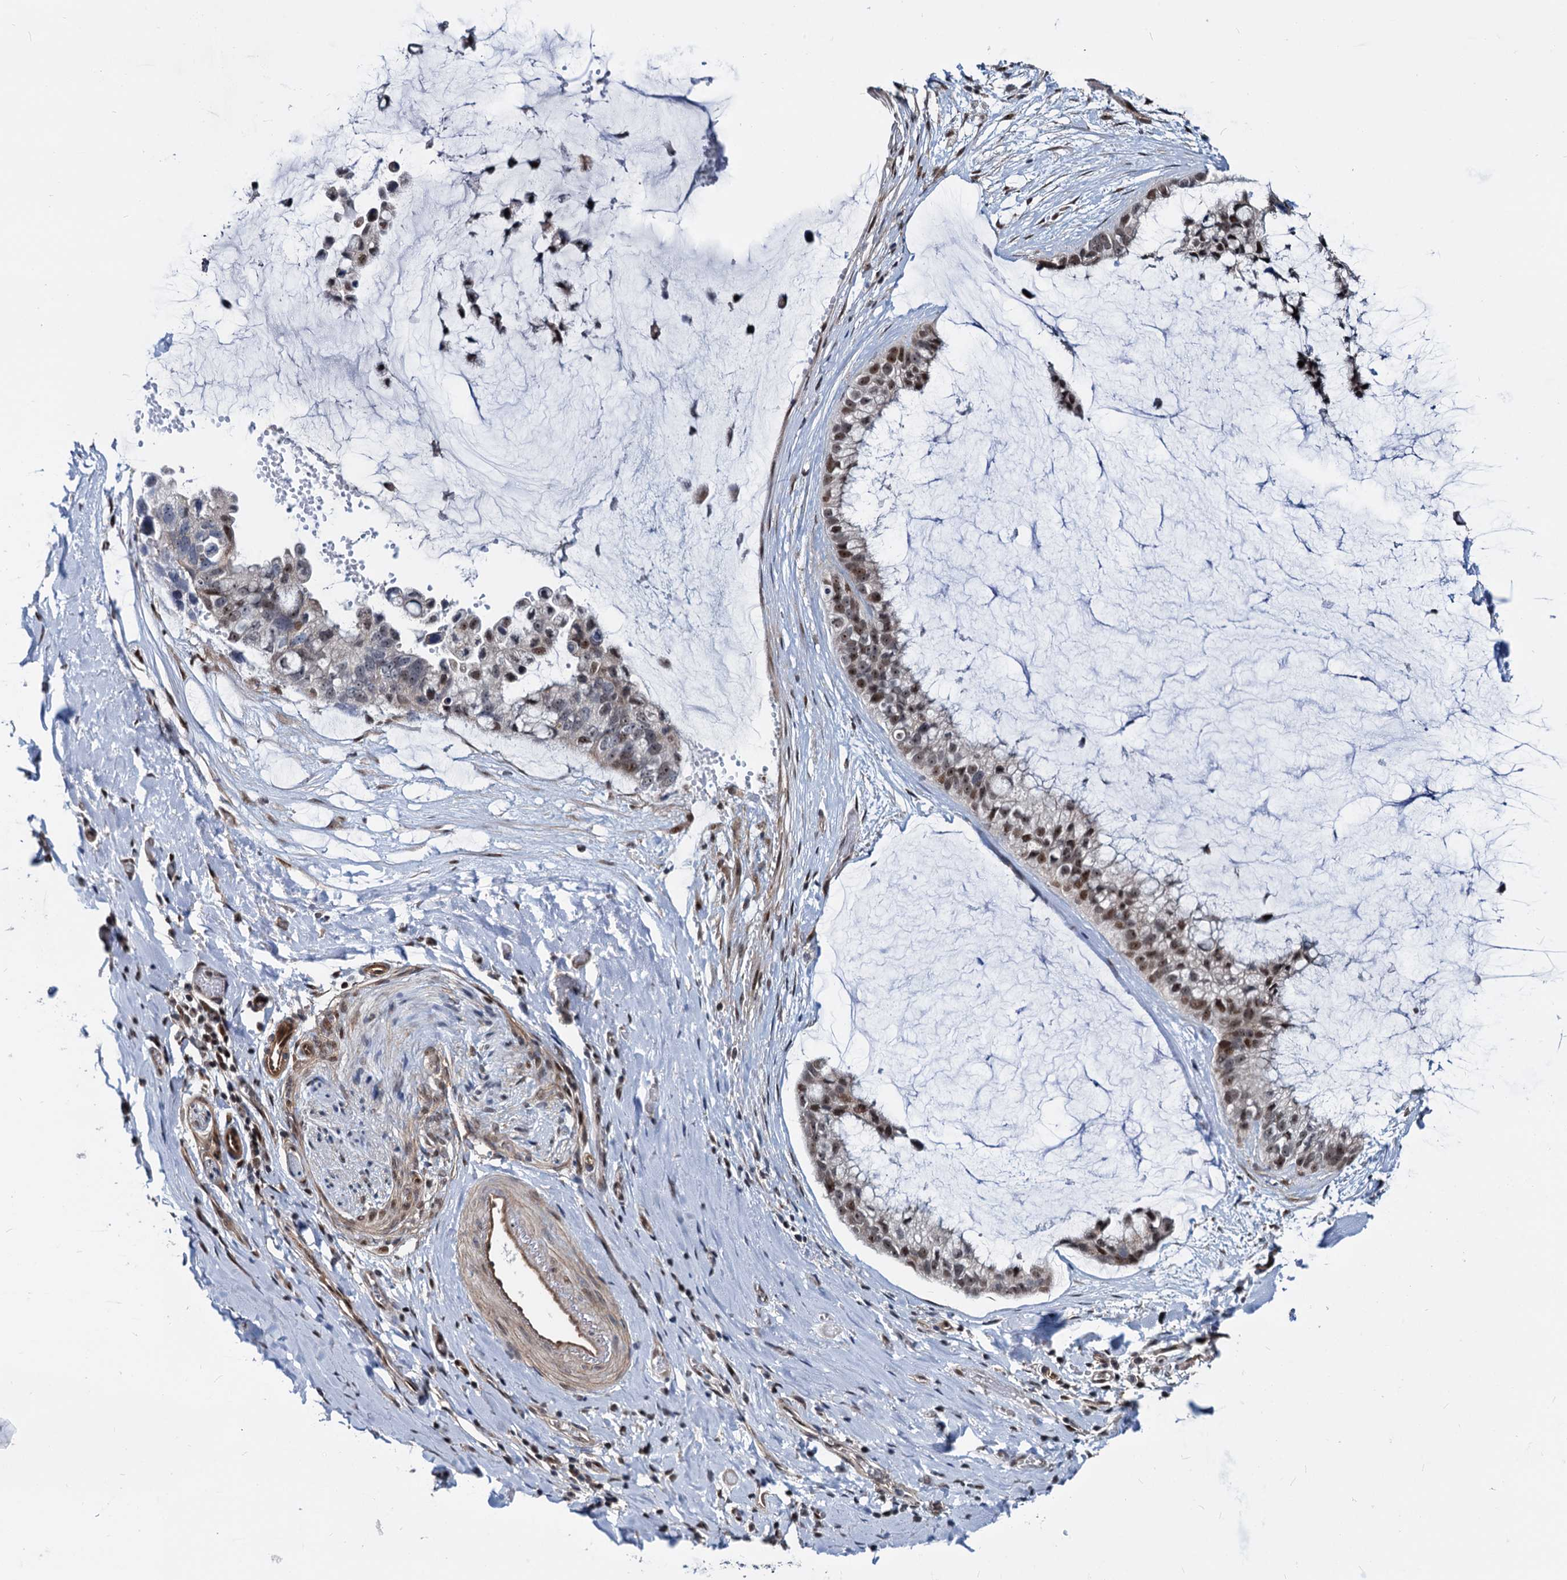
{"staining": {"intensity": "moderate", "quantity": ">75%", "location": "nuclear"}, "tissue": "ovarian cancer", "cell_type": "Tumor cells", "image_type": "cancer", "snomed": [{"axis": "morphology", "description": "Cystadenocarcinoma, mucinous, NOS"}, {"axis": "topography", "description": "Ovary"}], "caption": "Ovarian cancer (mucinous cystadenocarcinoma) stained with a protein marker exhibits moderate staining in tumor cells.", "gene": "UBLCP1", "patient": {"sex": "female", "age": 39}}